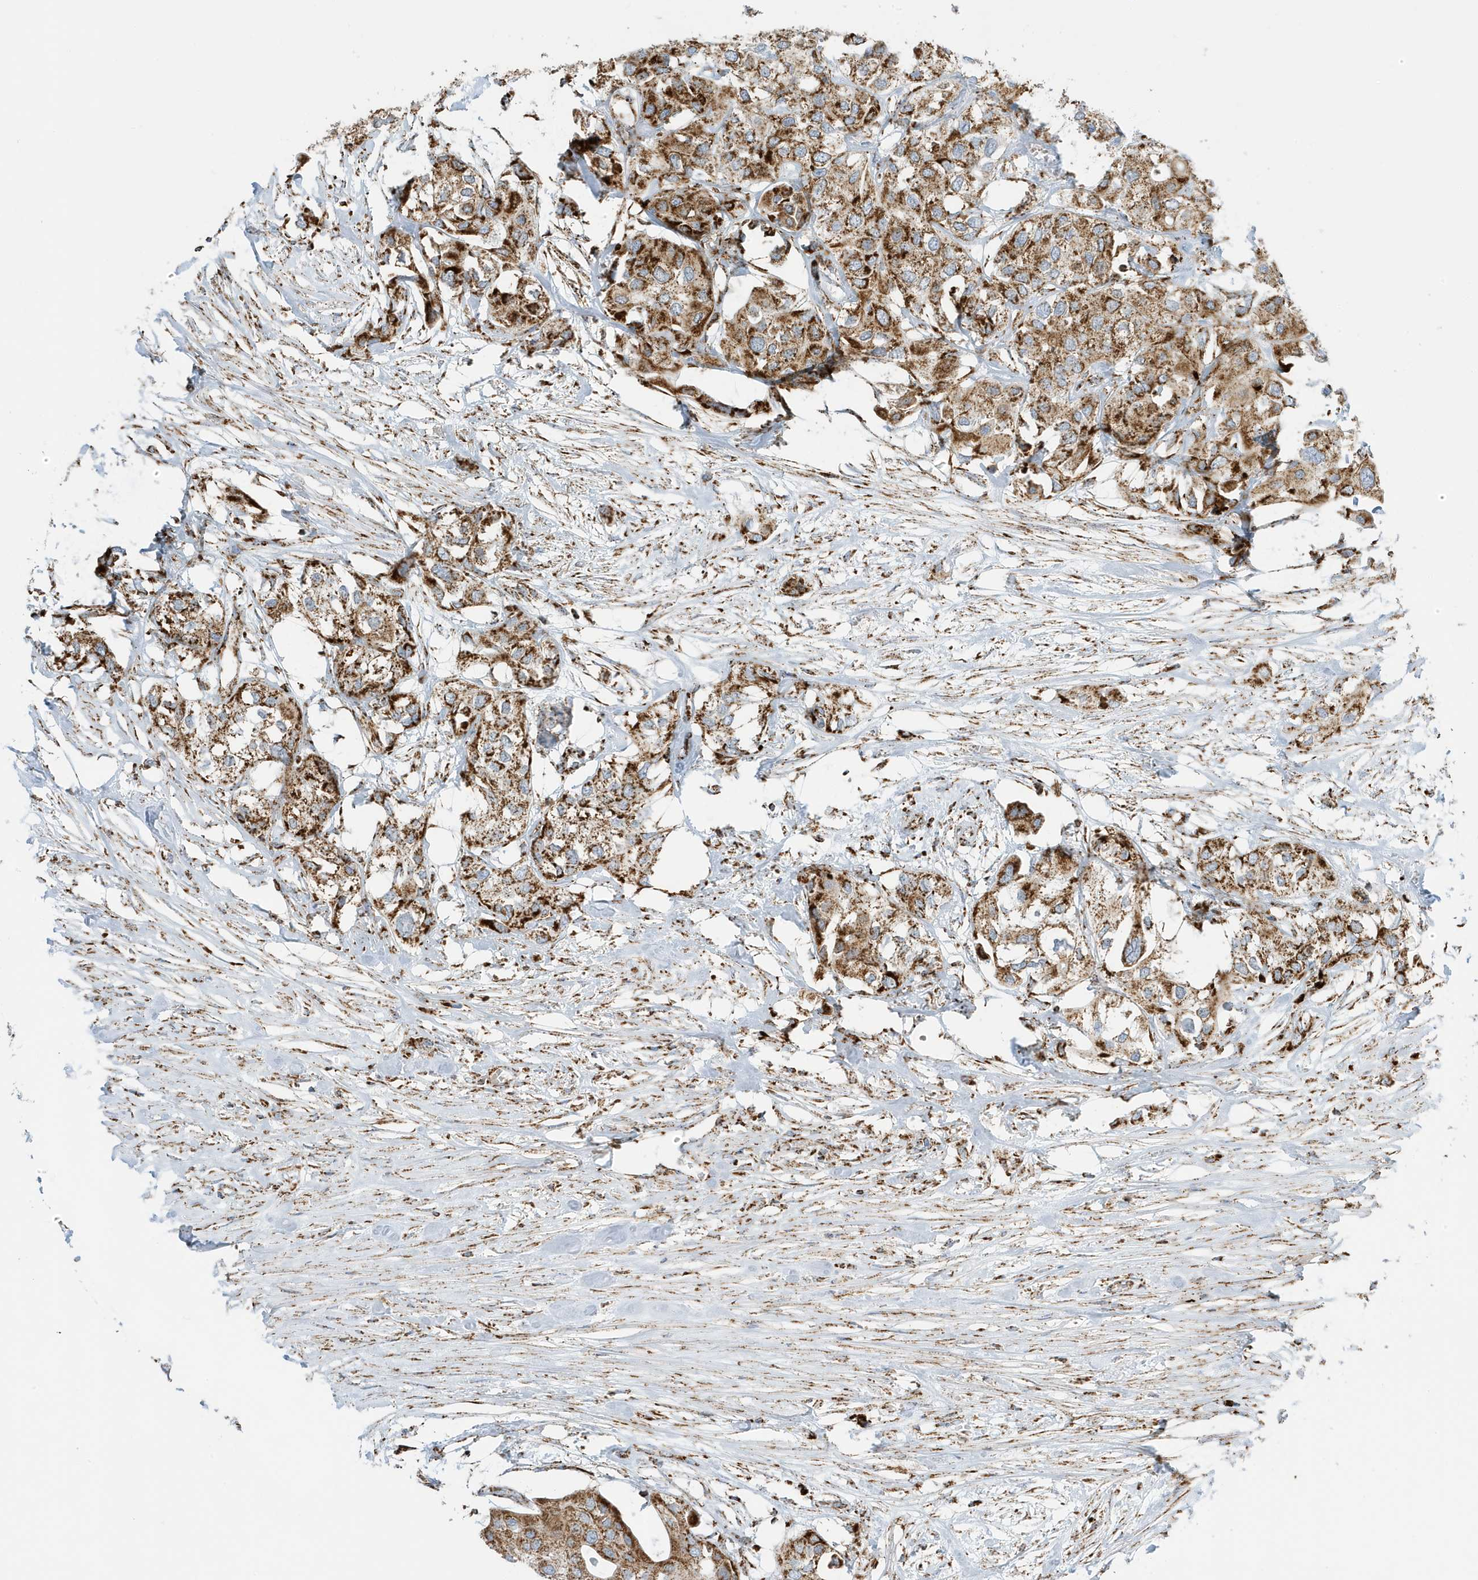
{"staining": {"intensity": "moderate", "quantity": ">75%", "location": "cytoplasmic/membranous"}, "tissue": "urothelial cancer", "cell_type": "Tumor cells", "image_type": "cancer", "snomed": [{"axis": "morphology", "description": "Urothelial carcinoma, High grade"}, {"axis": "topography", "description": "Urinary bladder"}], "caption": "Urothelial cancer stained for a protein shows moderate cytoplasmic/membranous positivity in tumor cells.", "gene": "ATP5ME", "patient": {"sex": "male", "age": 64}}